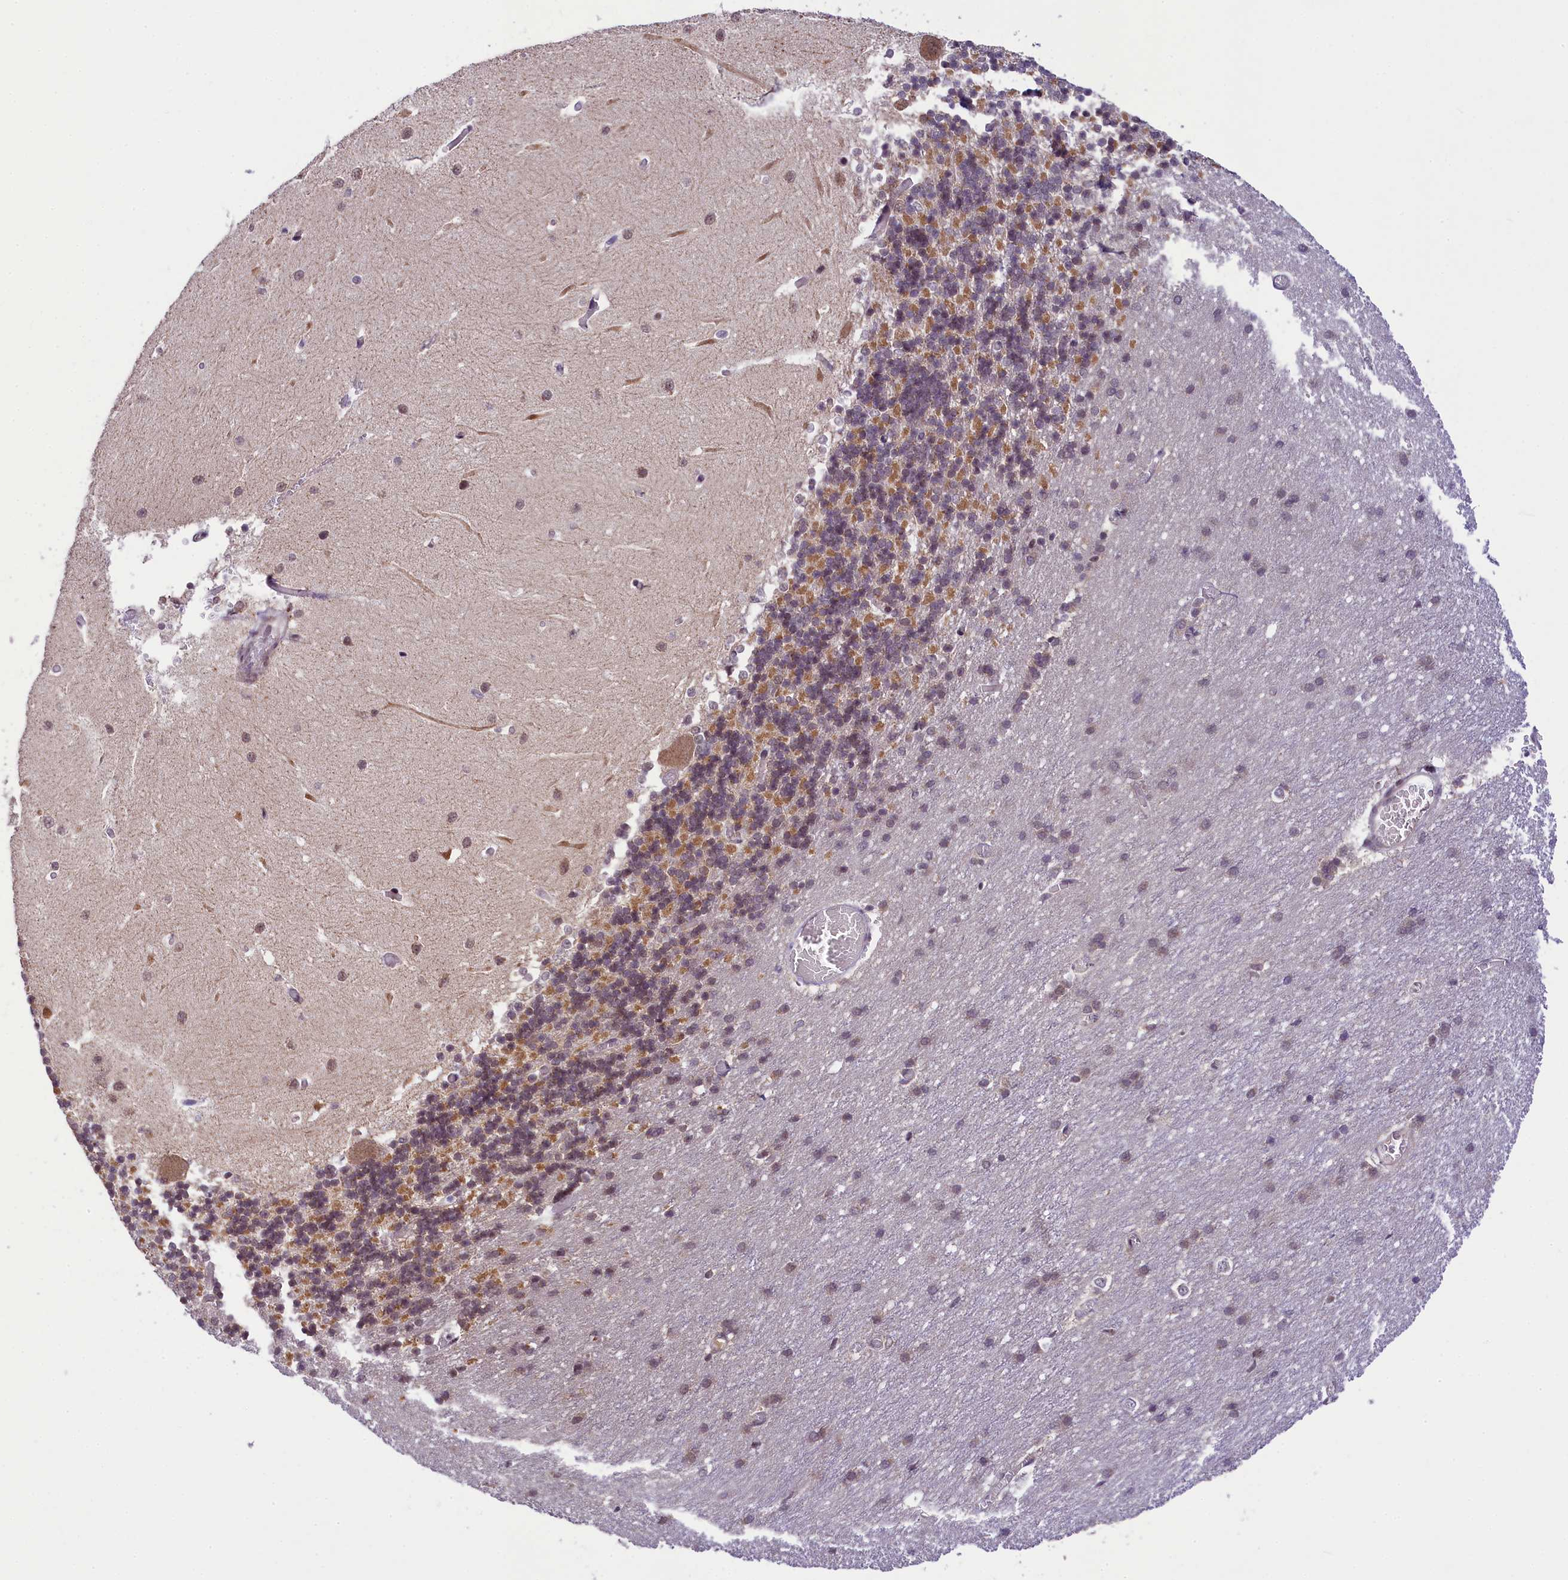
{"staining": {"intensity": "moderate", "quantity": "25%-75%", "location": "cytoplasmic/membranous"}, "tissue": "cerebellum", "cell_type": "Cells in granular layer", "image_type": "normal", "snomed": [{"axis": "morphology", "description": "Normal tissue, NOS"}, {"axis": "topography", "description": "Cerebellum"}], "caption": "This image displays benign cerebellum stained with immunohistochemistry (IHC) to label a protein in brown. The cytoplasmic/membranous of cells in granular layer show moderate positivity for the protein. Nuclei are counter-stained blue.", "gene": "PAF1", "patient": {"sex": "male", "age": 37}}